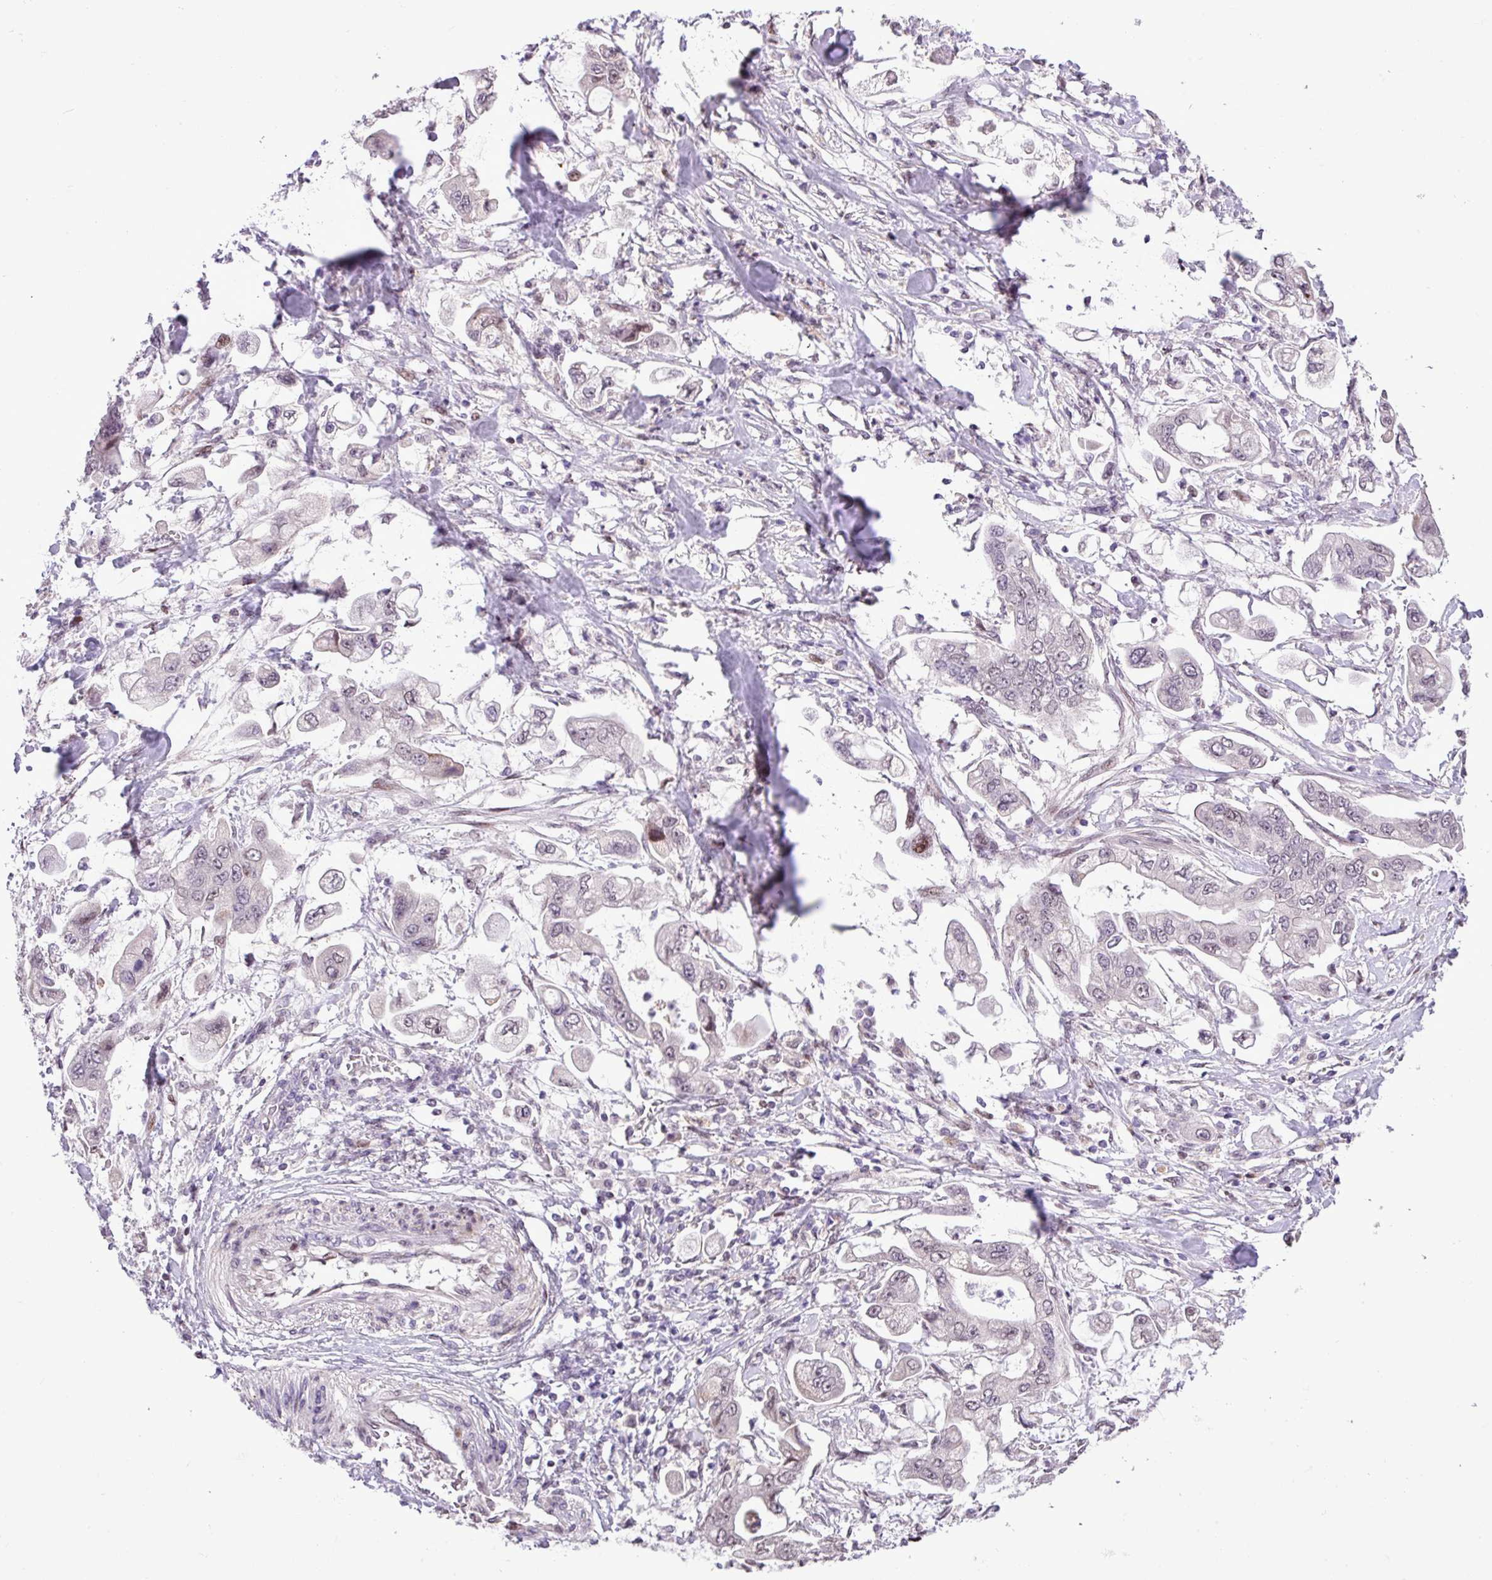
{"staining": {"intensity": "negative", "quantity": "none", "location": "none"}, "tissue": "stomach cancer", "cell_type": "Tumor cells", "image_type": "cancer", "snomed": [{"axis": "morphology", "description": "Adenocarcinoma, NOS"}, {"axis": "topography", "description": "Stomach"}], "caption": "Protein analysis of stomach adenocarcinoma demonstrates no significant positivity in tumor cells. Nuclei are stained in blue.", "gene": "ZNF354A", "patient": {"sex": "male", "age": 62}}